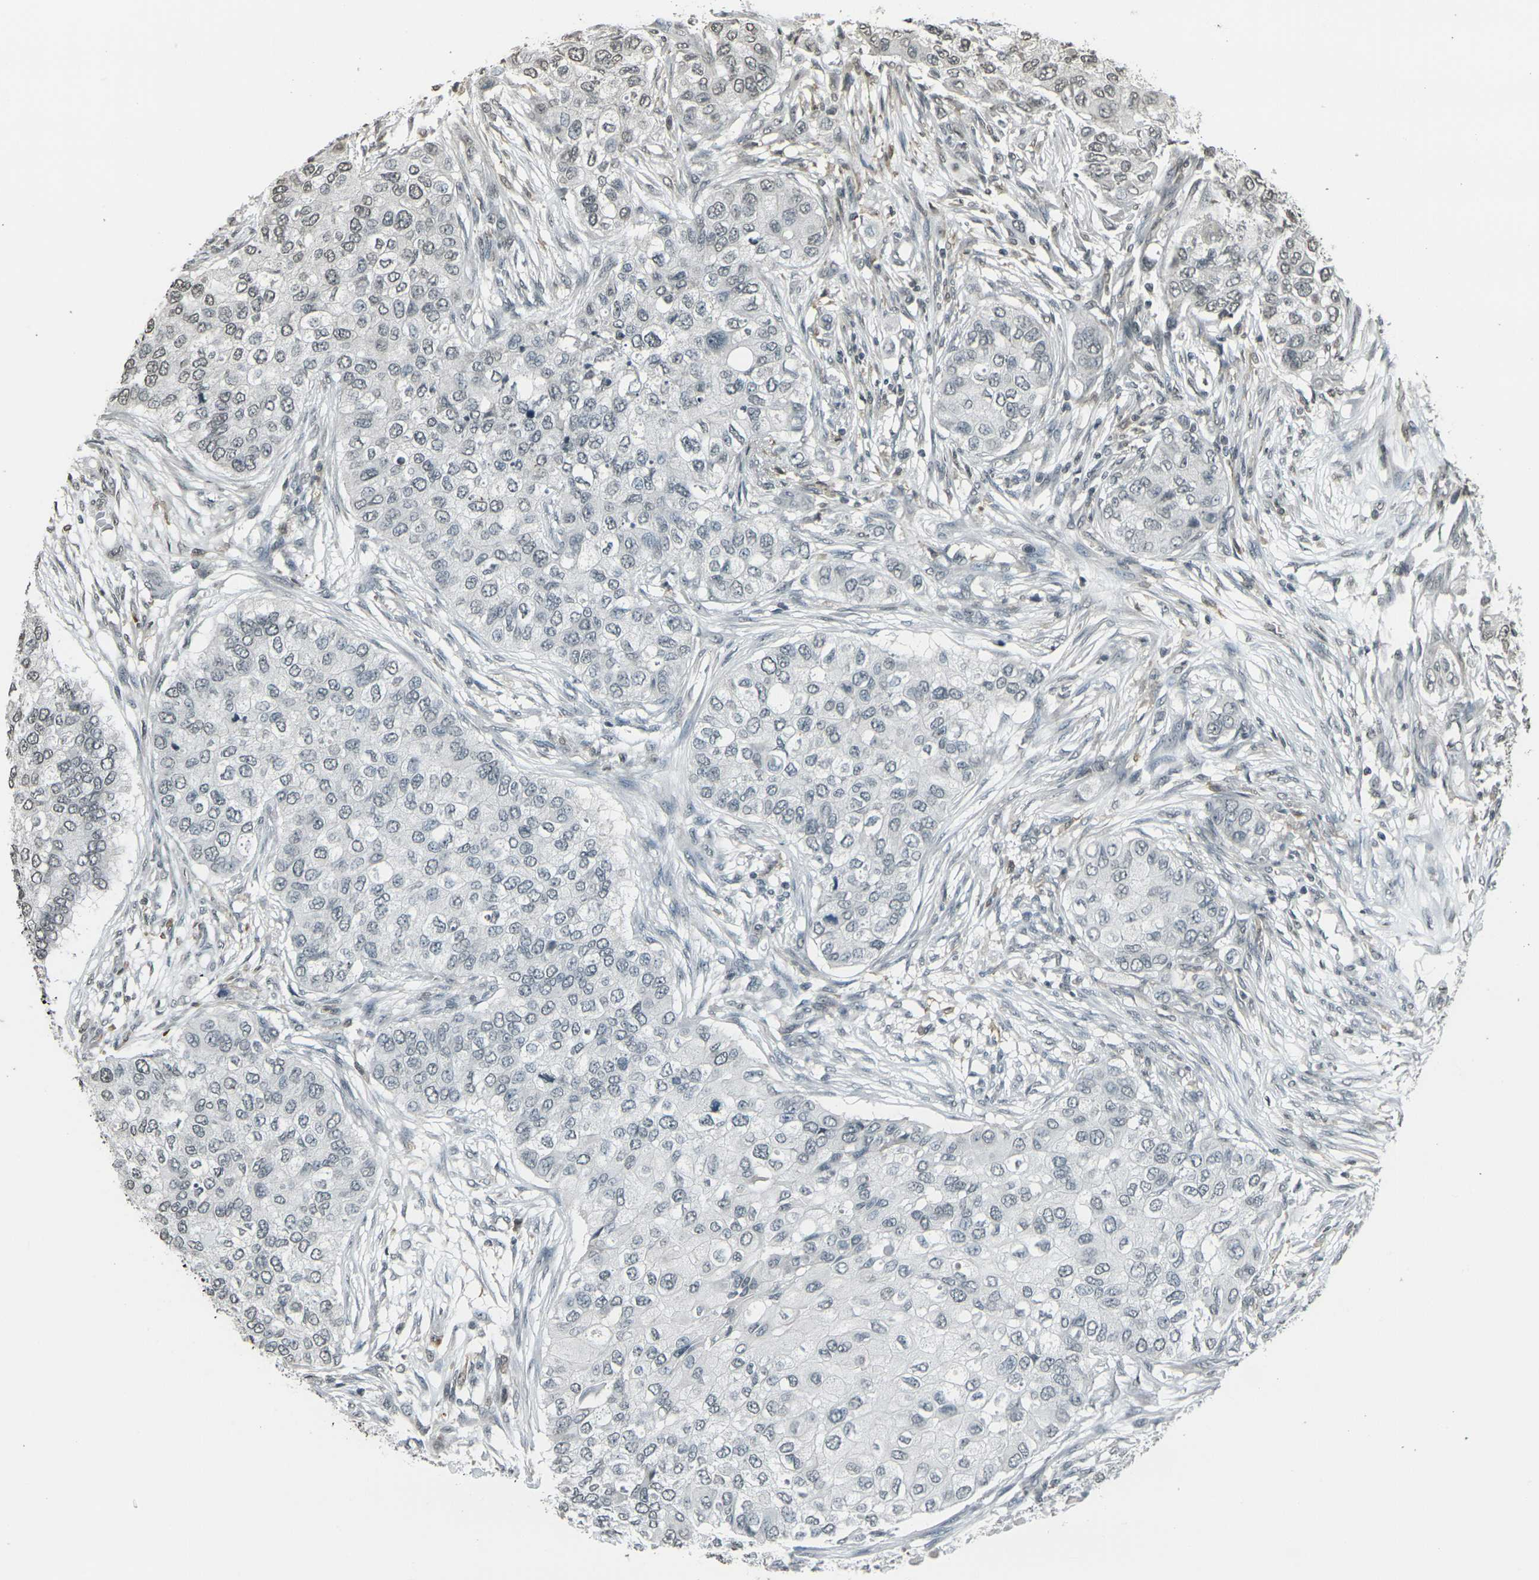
{"staining": {"intensity": "weak", "quantity": "<25%", "location": "nuclear"}, "tissue": "breast cancer", "cell_type": "Tumor cells", "image_type": "cancer", "snomed": [{"axis": "morphology", "description": "Normal tissue, NOS"}, {"axis": "morphology", "description": "Duct carcinoma"}, {"axis": "topography", "description": "Breast"}], "caption": "High power microscopy photomicrograph of an immunohistochemistry micrograph of breast invasive ductal carcinoma, revealing no significant positivity in tumor cells. (Brightfield microscopy of DAB (3,3'-diaminobenzidine) IHC at high magnification).", "gene": "PRPF8", "patient": {"sex": "female", "age": 49}}